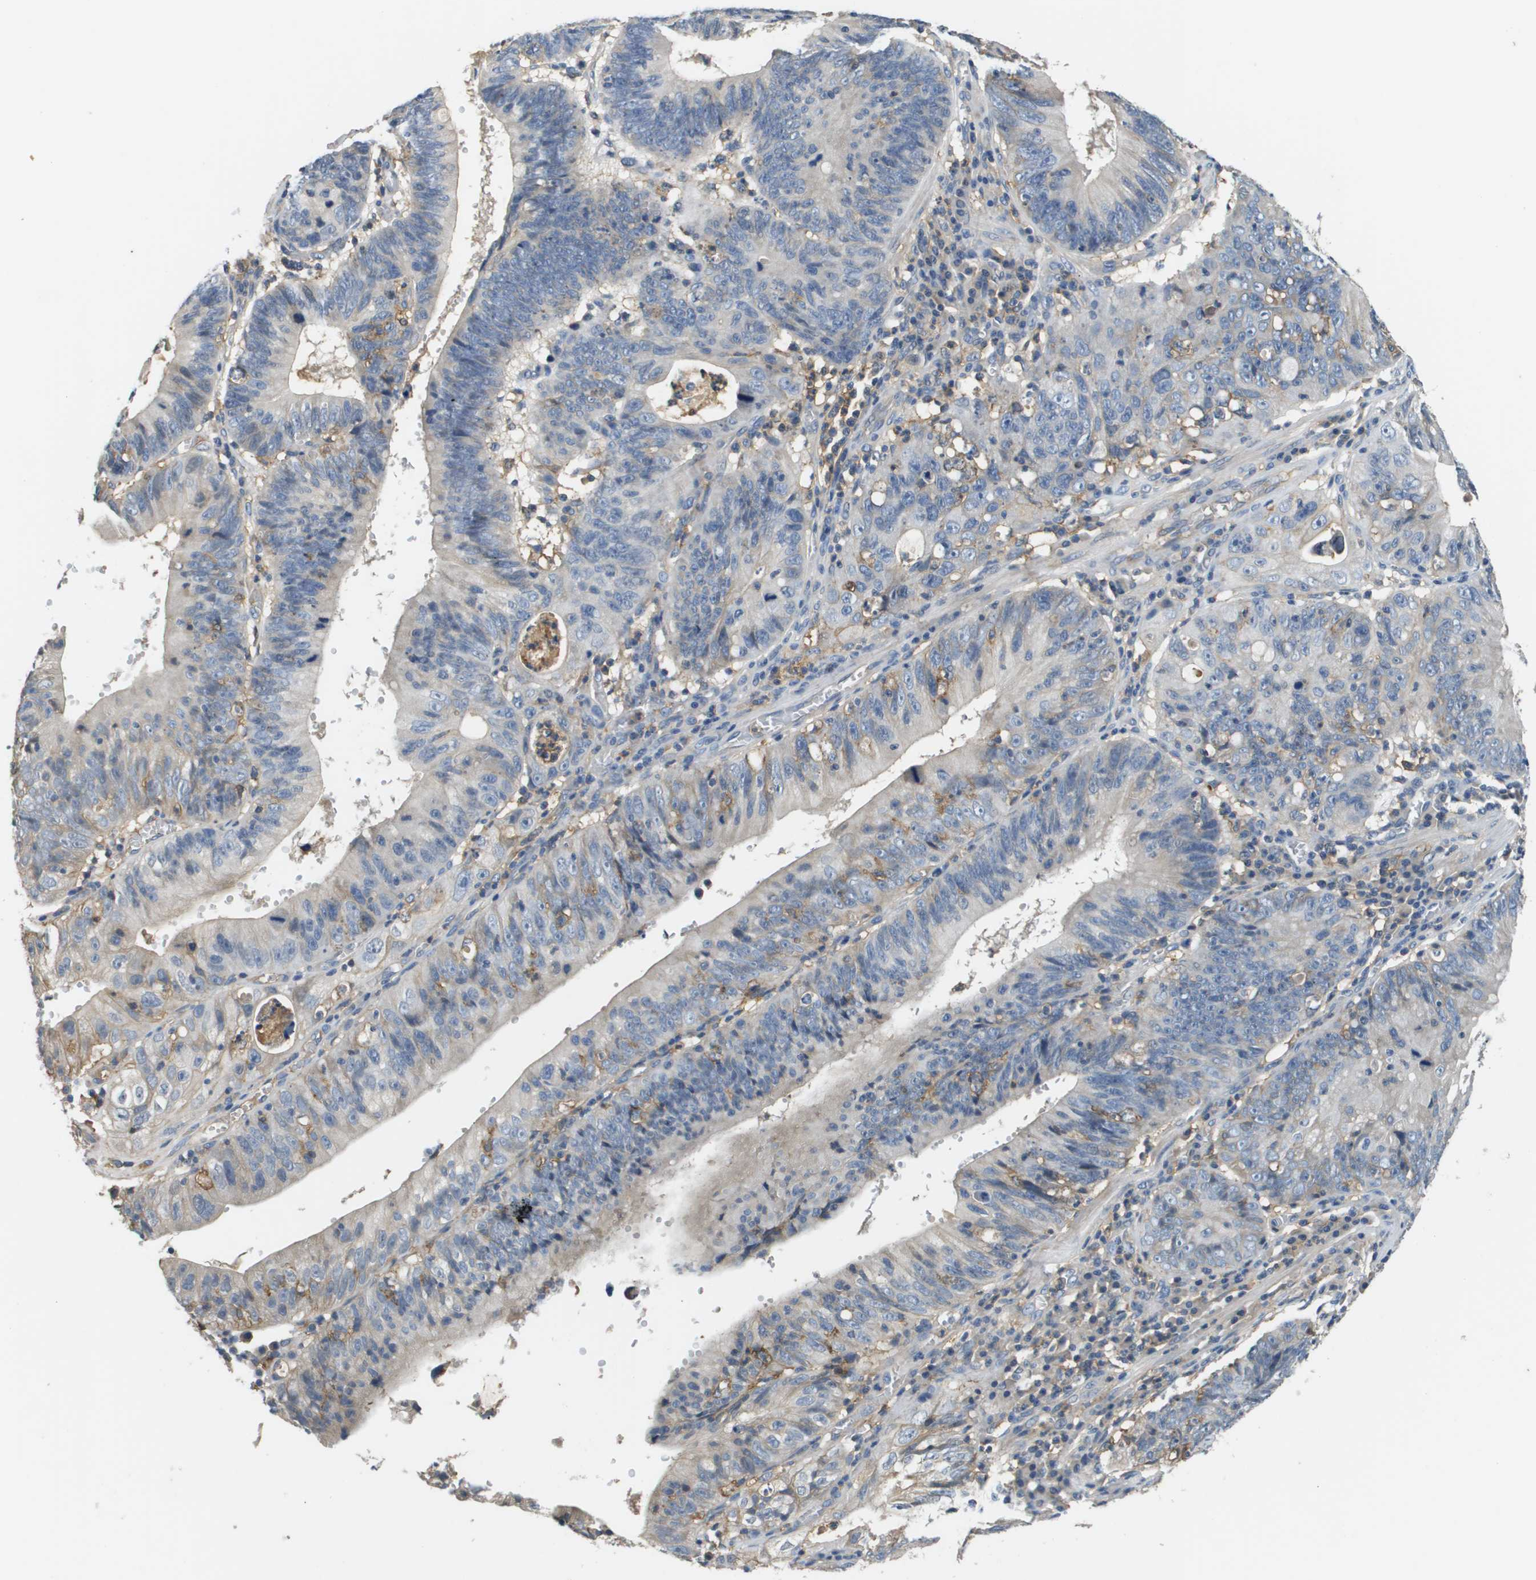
{"staining": {"intensity": "negative", "quantity": "none", "location": "none"}, "tissue": "stomach cancer", "cell_type": "Tumor cells", "image_type": "cancer", "snomed": [{"axis": "morphology", "description": "Adenocarcinoma, NOS"}, {"axis": "topography", "description": "Stomach"}], "caption": "Stomach cancer was stained to show a protein in brown. There is no significant expression in tumor cells. The staining was performed using DAB (3,3'-diaminobenzidine) to visualize the protein expression in brown, while the nuclei were stained in blue with hematoxylin (Magnification: 20x).", "gene": "SLC16A3", "patient": {"sex": "male", "age": 59}}